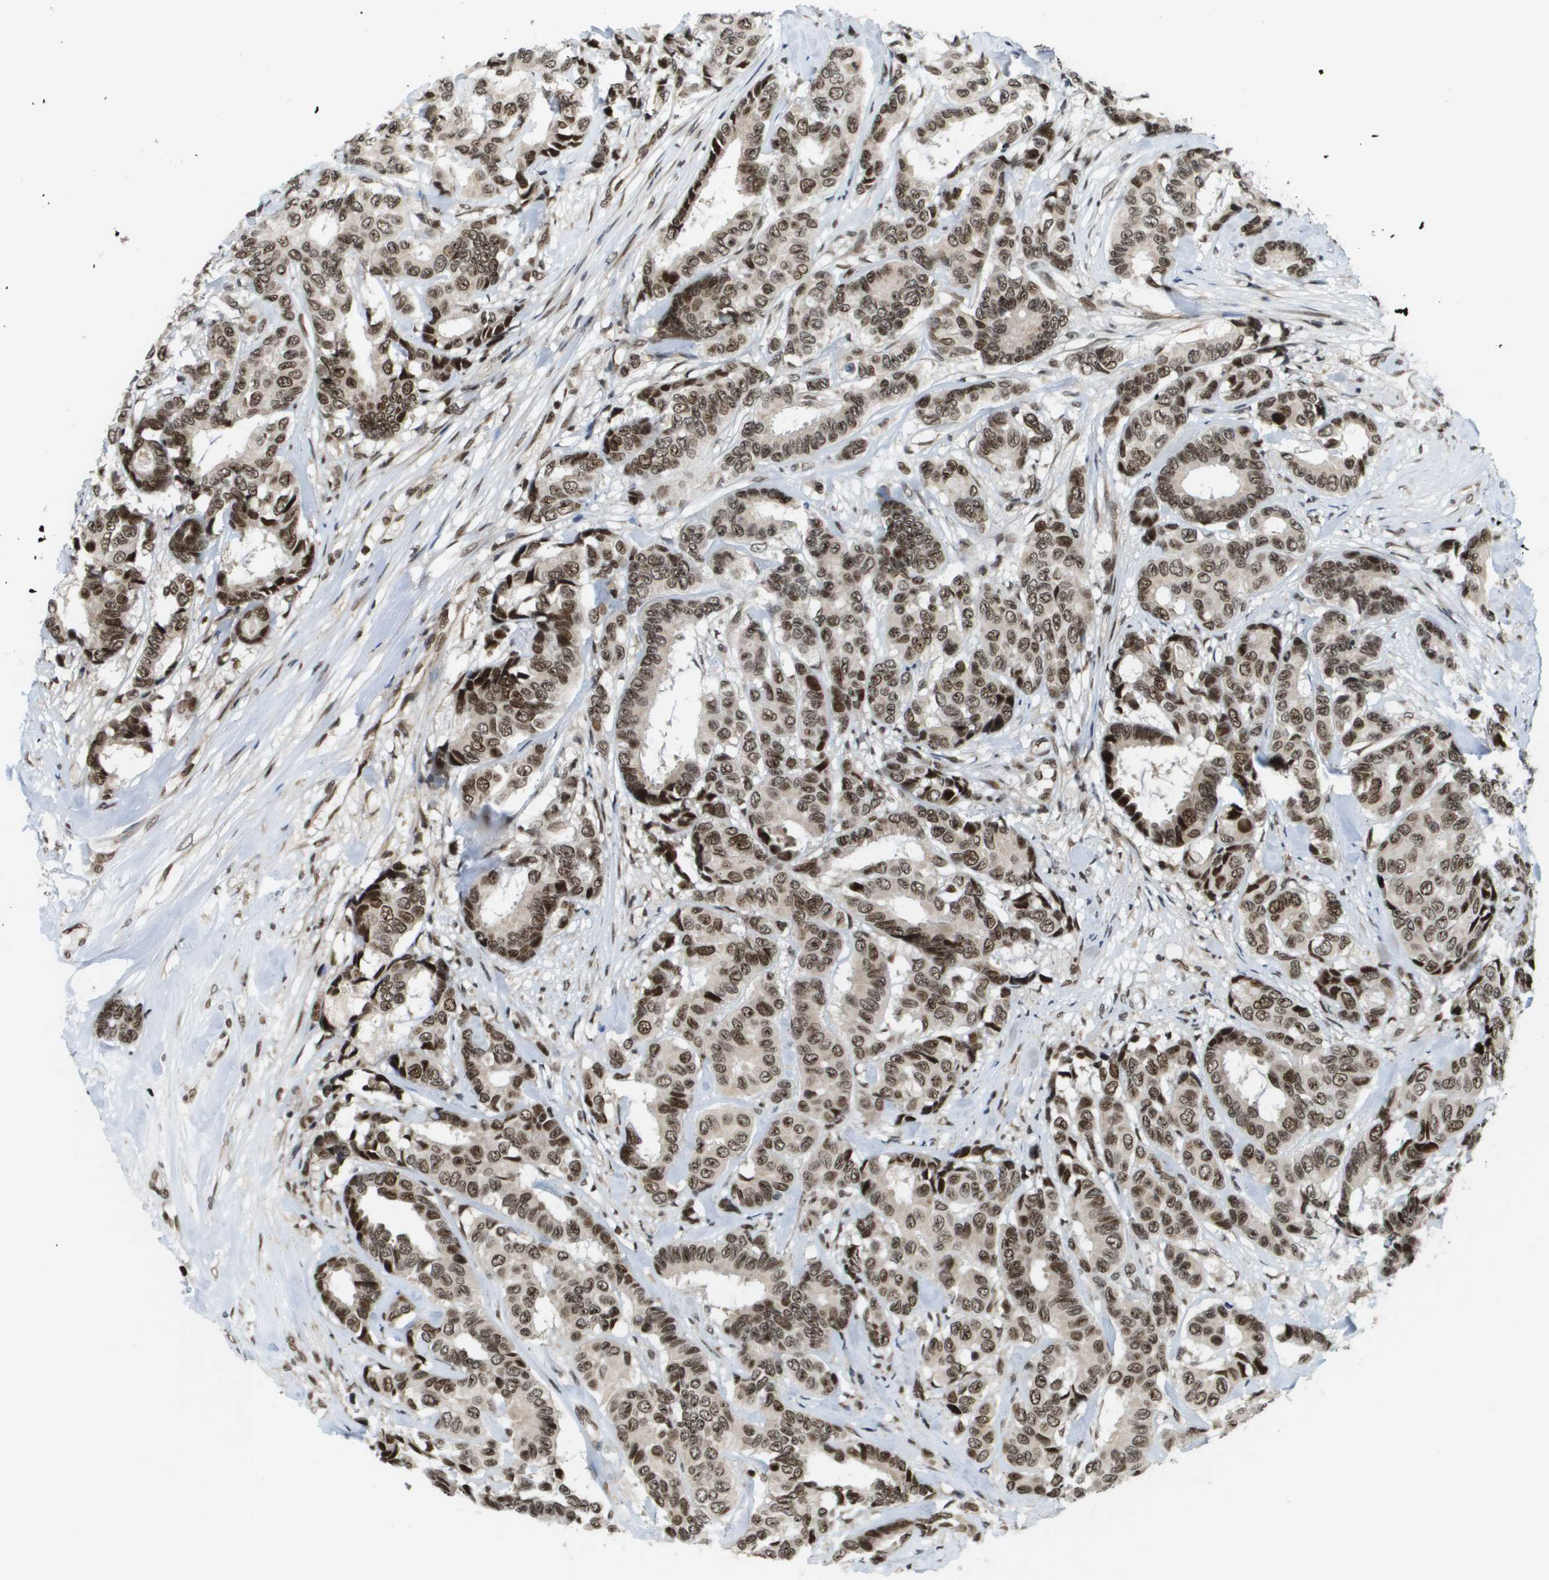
{"staining": {"intensity": "moderate", "quantity": ">75%", "location": "nuclear"}, "tissue": "breast cancer", "cell_type": "Tumor cells", "image_type": "cancer", "snomed": [{"axis": "morphology", "description": "Duct carcinoma"}, {"axis": "topography", "description": "Breast"}], "caption": "An image showing moderate nuclear positivity in about >75% of tumor cells in breast cancer (invasive ductal carcinoma), as visualized by brown immunohistochemical staining.", "gene": "RECQL4", "patient": {"sex": "female", "age": 87}}